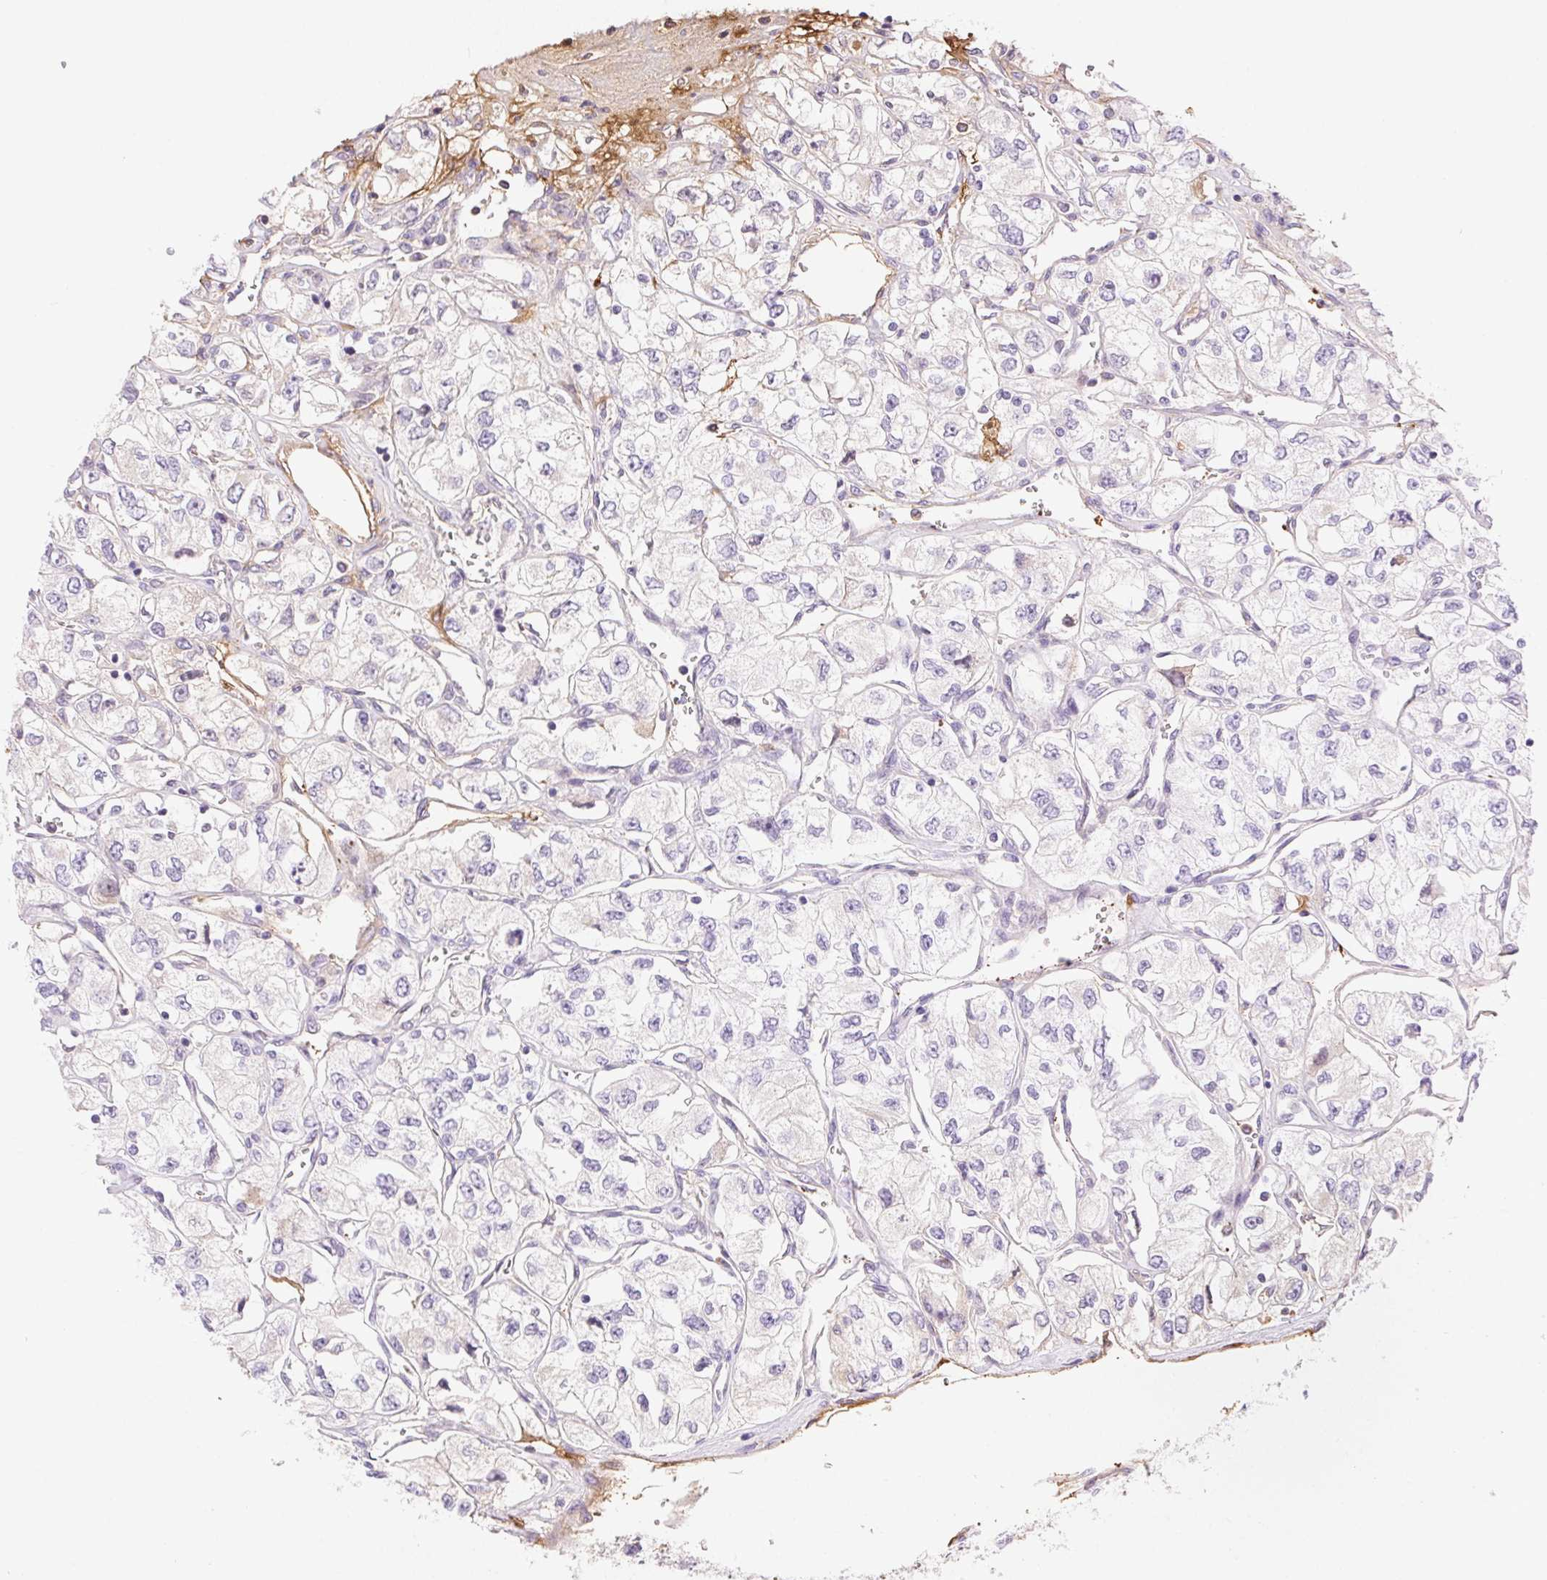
{"staining": {"intensity": "negative", "quantity": "none", "location": "none"}, "tissue": "renal cancer", "cell_type": "Tumor cells", "image_type": "cancer", "snomed": [{"axis": "morphology", "description": "Adenocarcinoma, NOS"}, {"axis": "topography", "description": "Kidney"}], "caption": "Immunohistochemistry (IHC) histopathology image of neoplastic tissue: renal cancer stained with DAB (3,3'-diaminobenzidine) displays no significant protein staining in tumor cells.", "gene": "FGA", "patient": {"sex": "female", "age": 59}}